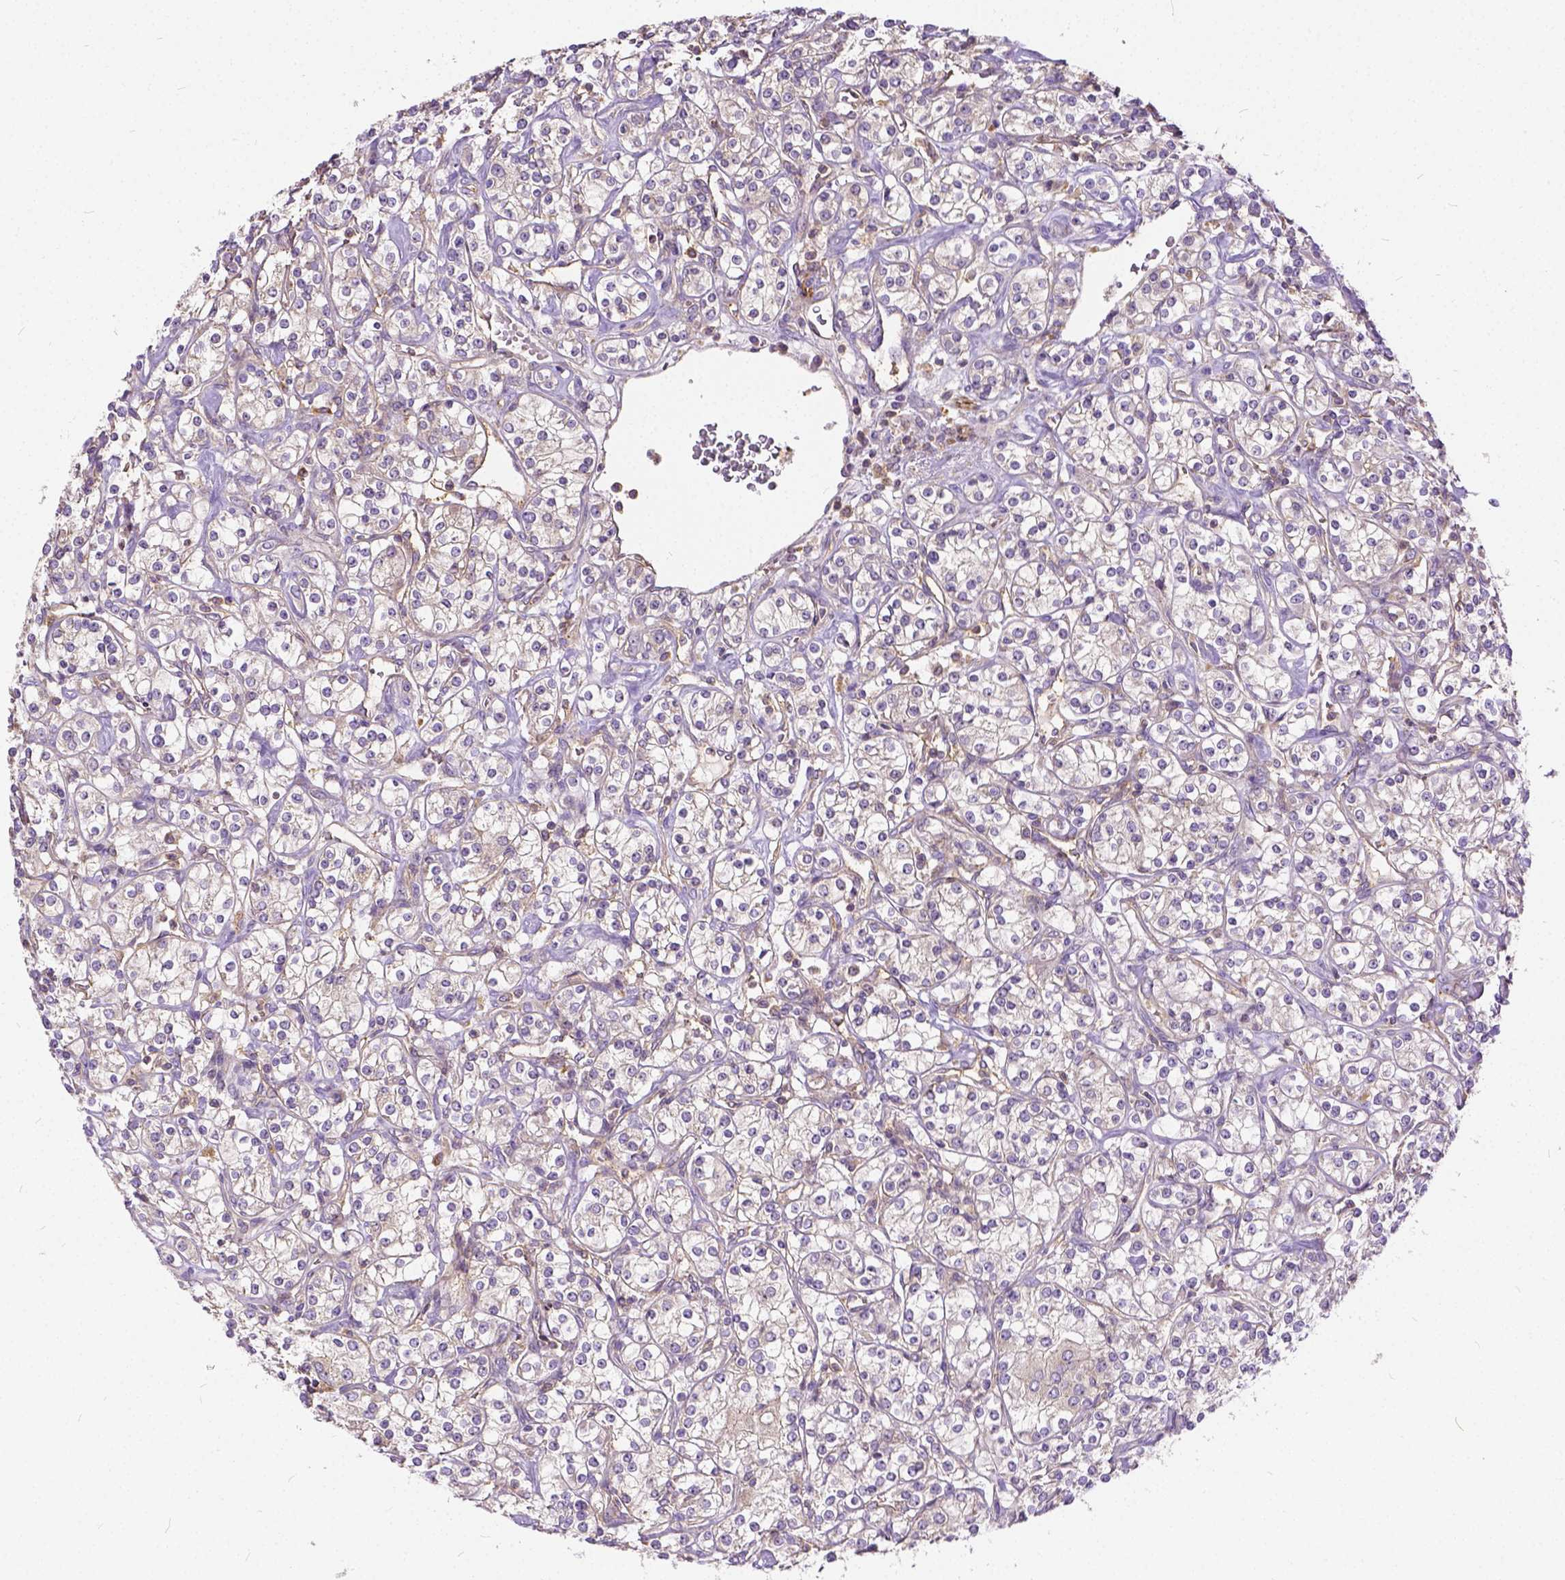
{"staining": {"intensity": "negative", "quantity": "none", "location": "none"}, "tissue": "renal cancer", "cell_type": "Tumor cells", "image_type": "cancer", "snomed": [{"axis": "morphology", "description": "Adenocarcinoma, NOS"}, {"axis": "topography", "description": "Kidney"}], "caption": "Renal adenocarcinoma was stained to show a protein in brown. There is no significant positivity in tumor cells.", "gene": "CADM4", "patient": {"sex": "male", "age": 77}}